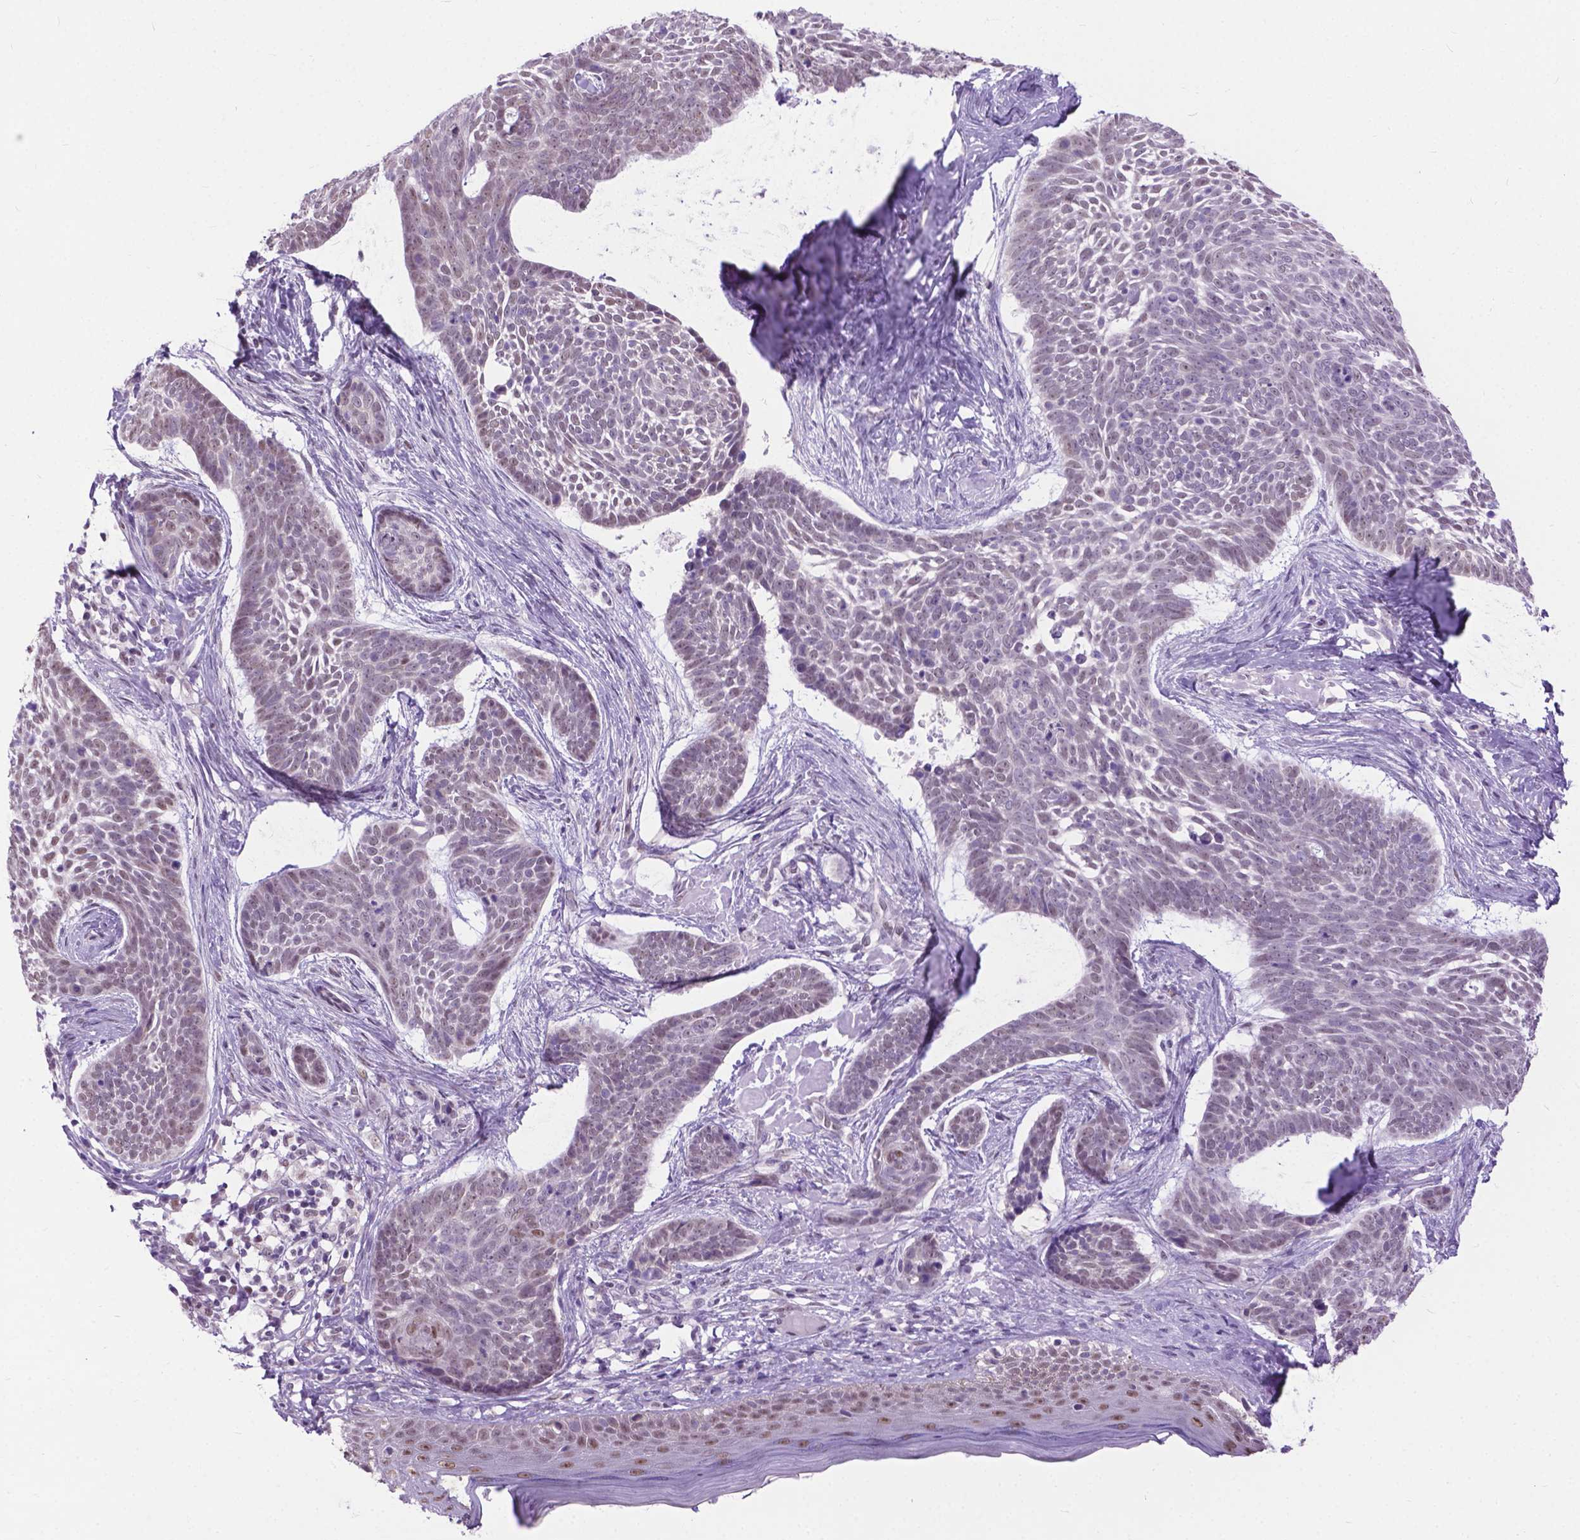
{"staining": {"intensity": "weak", "quantity": "25%-75%", "location": "cytoplasmic/membranous"}, "tissue": "skin cancer", "cell_type": "Tumor cells", "image_type": "cancer", "snomed": [{"axis": "morphology", "description": "Basal cell carcinoma"}, {"axis": "topography", "description": "Skin"}], "caption": "This is an image of immunohistochemistry staining of skin cancer, which shows weak staining in the cytoplasmic/membranous of tumor cells.", "gene": "APCDD1L", "patient": {"sex": "male", "age": 85}}